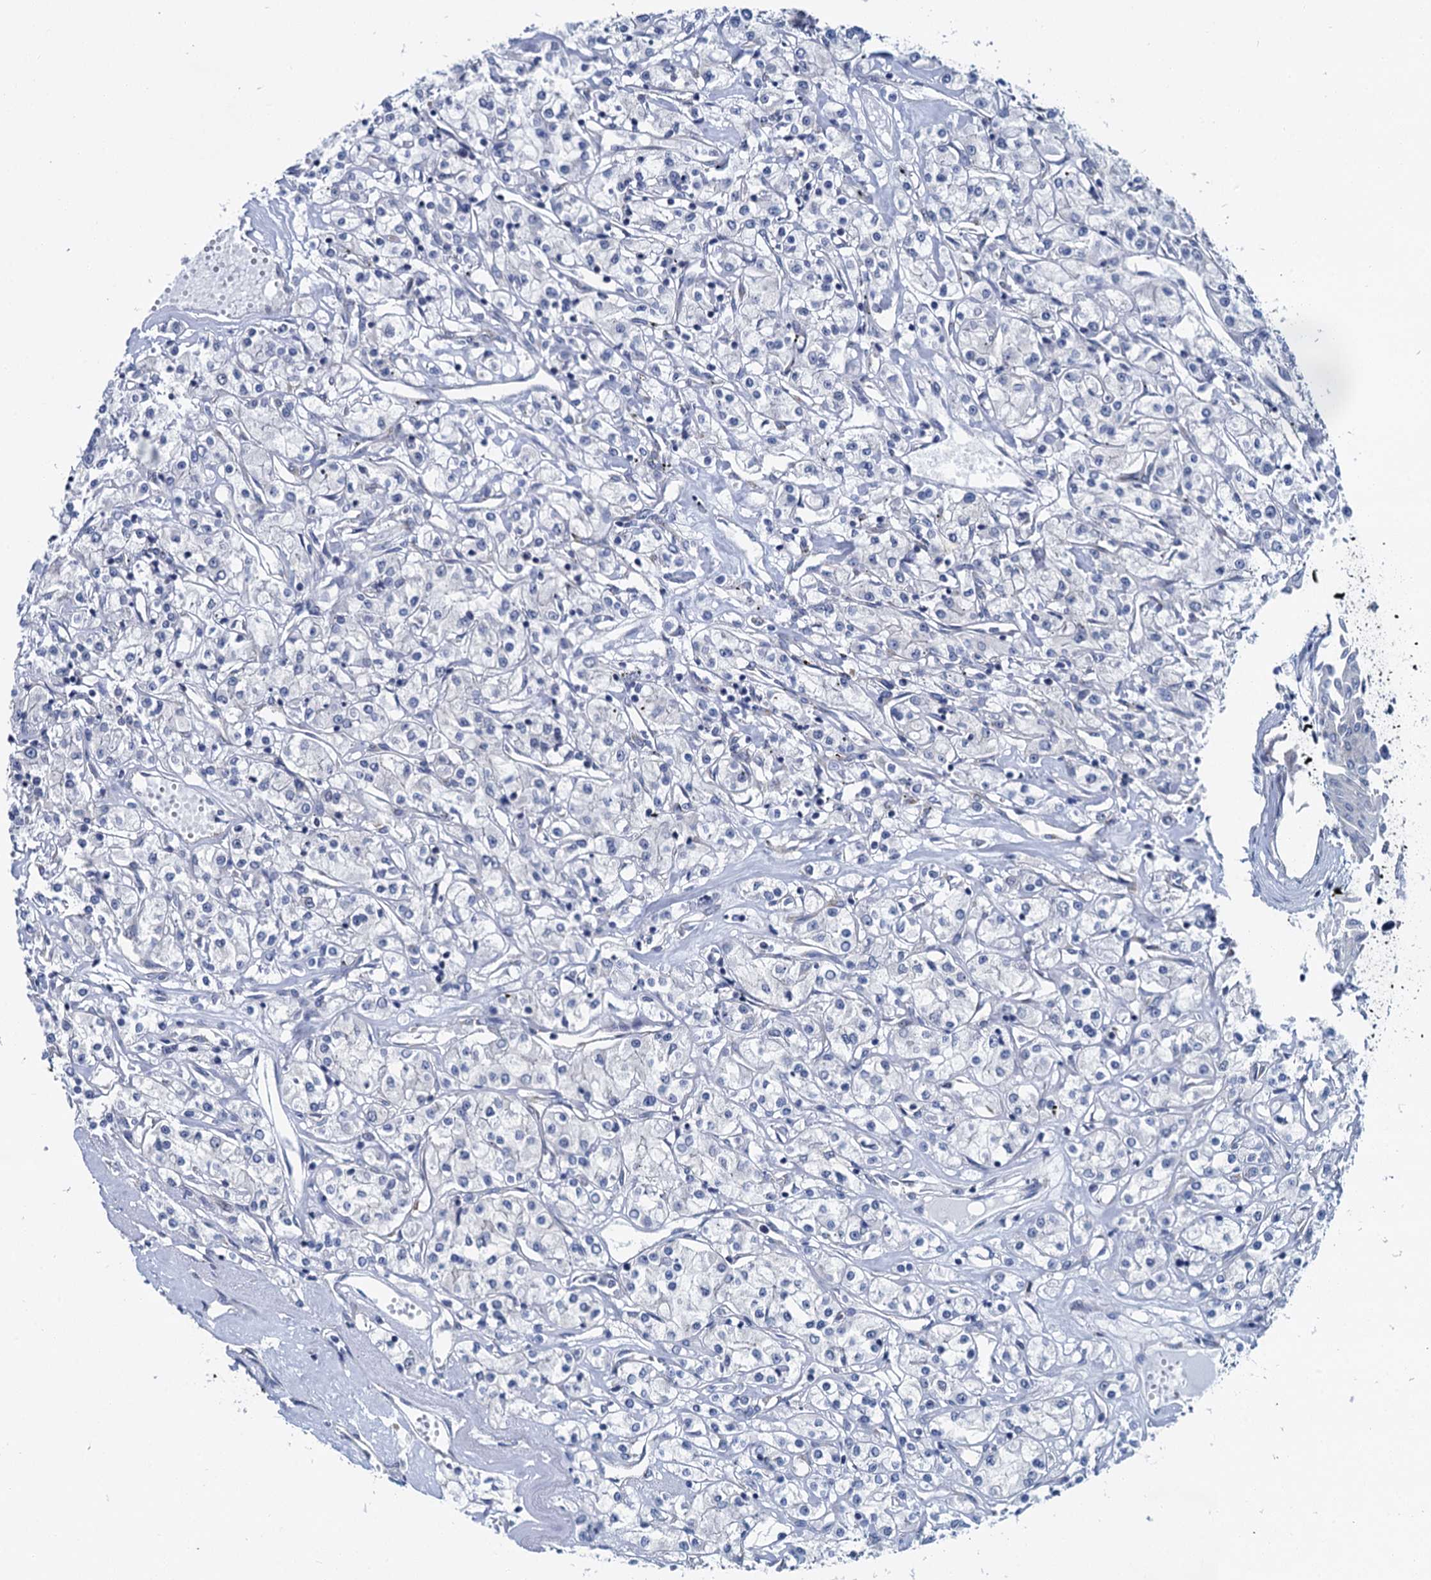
{"staining": {"intensity": "negative", "quantity": "none", "location": "none"}, "tissue": "renal cancer", "cell_type": "Tumor cells", "image_type": "cancer", "snomed": [{"axis": "morphology", "description": "Adenocarcinoma, NOS"}, {"axis": "topography", "description": "Kidney"}], "caption": "Immunohistochemical staining of human renal cancer (adenocarcinoma) displays no significant positivity in tumor cells.", "gene": "MIOX", "patient": {"sex": "female", "age": 59}}